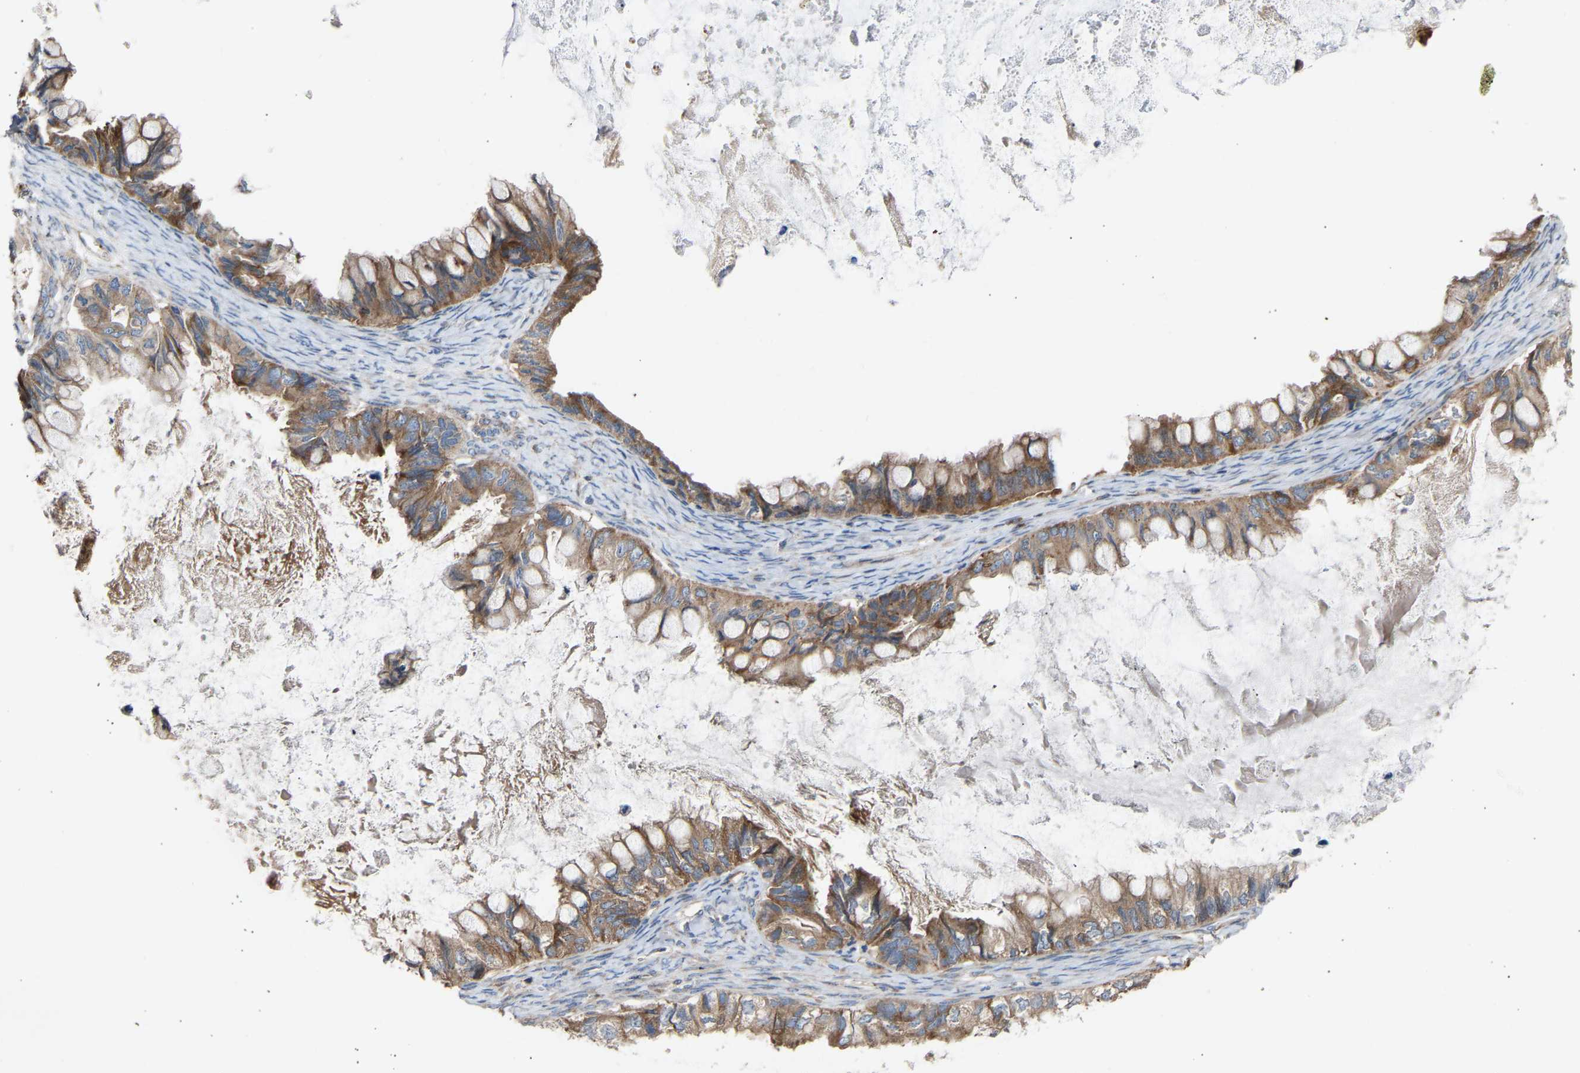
{"staining": {"intensity": "moderate", "quantity": ">75%", "location": "cytoplasmic/membranous"}, "tissue": "ovarian cancer", "cell_type": "Tumor cells", "image_type": "cancer", "snomed": [{"axis": "morphology", "description": "Cystadenocarcinoma, mucinous, NOS"}, {"axis": "topography", "description": "Ovary"}], "caption": "Immunohistochemical staining of ovarian cancer (mucinous cystadenocarcinoma) exhibits medium levels of moderate cytoplasmic/membranous positivity in about >75% of tumor cells.", "gene": "GCN1", "patient": {"sex": "female", "age": 80}}